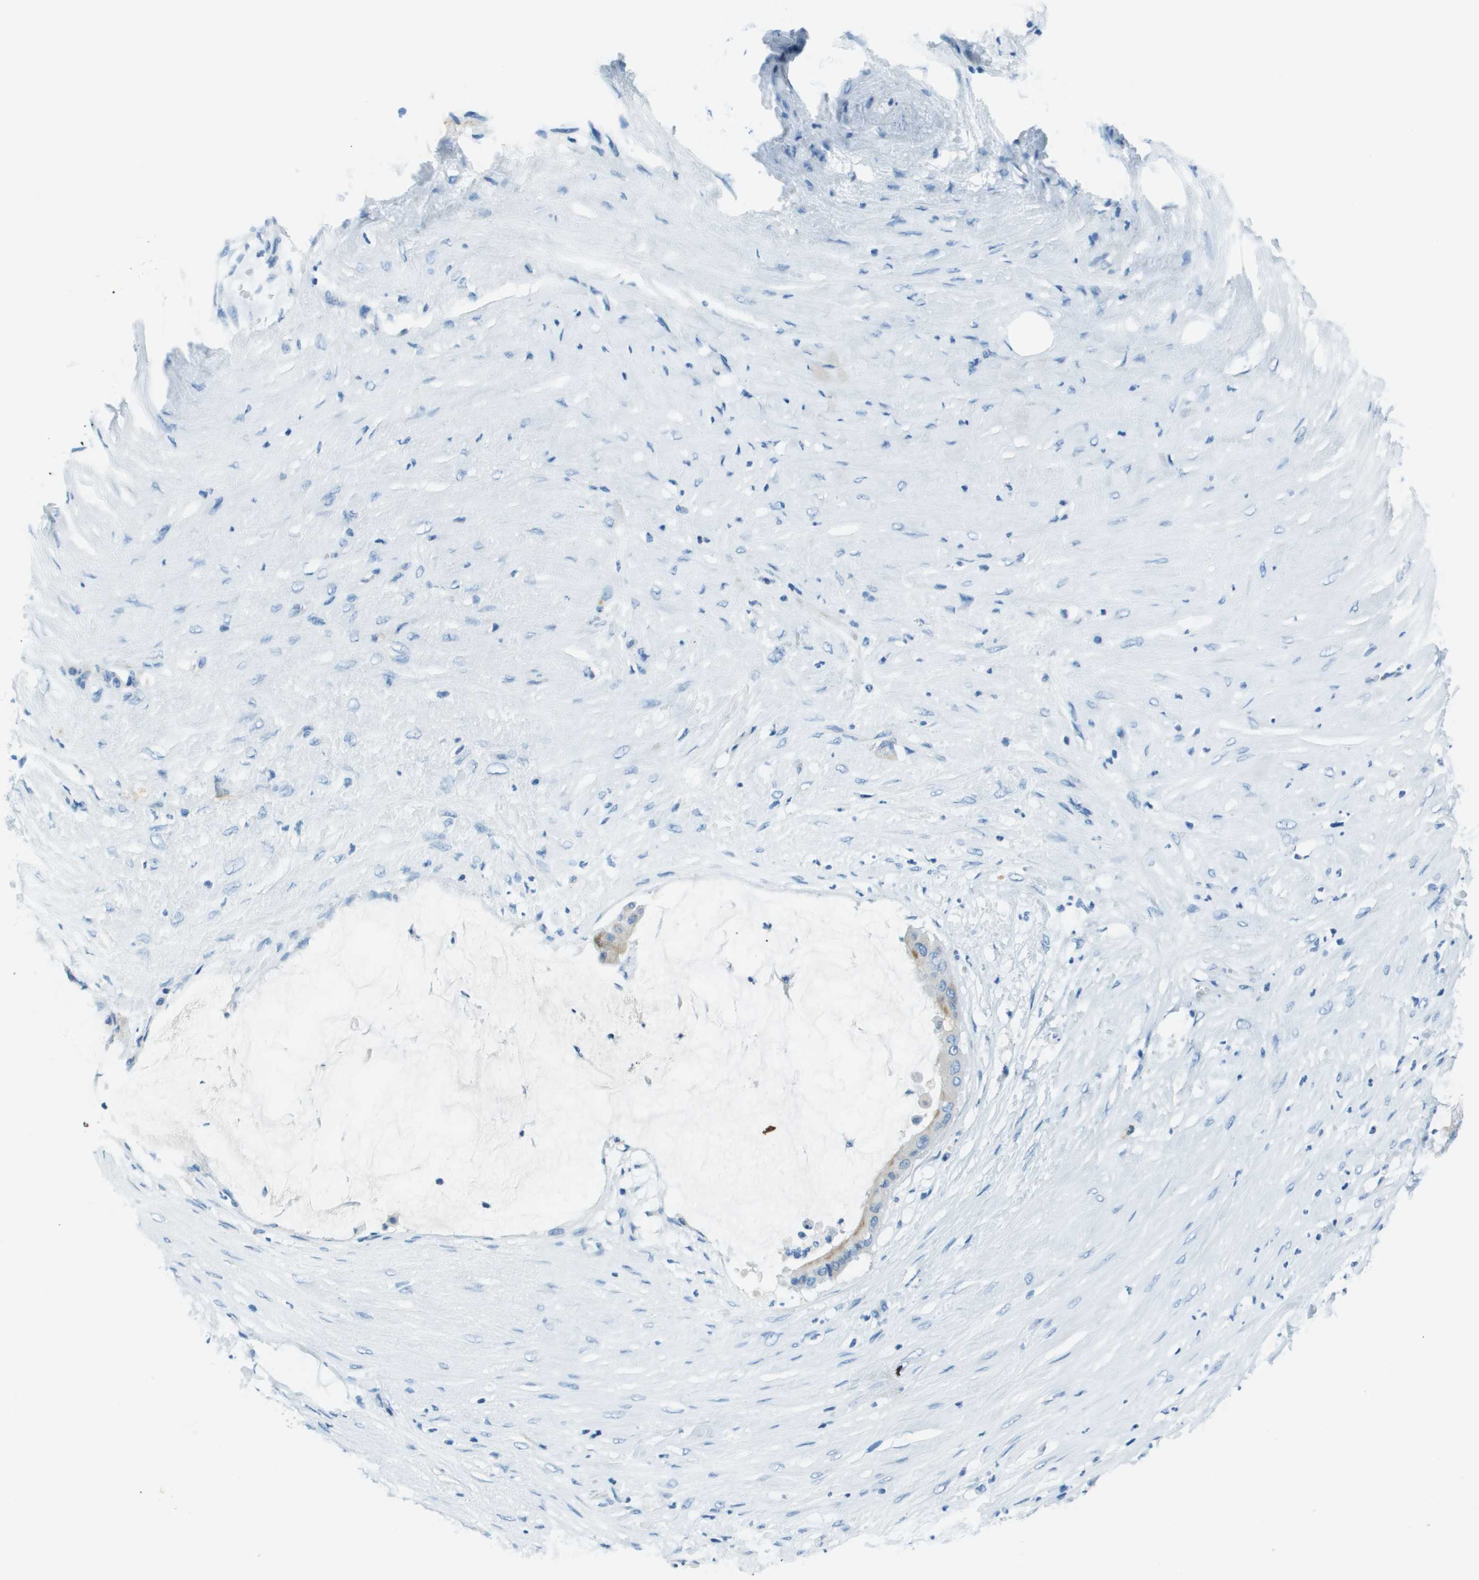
{"staining": {"intensity": "negative", "quantity": "none", "location": "none"}, "tissue": "pancreatic cancer", "cell_type": "Tumor cells", "image_type": "cancer", "snomed": [{"axis": "morphology", "description": "Adenocarcinoma, NOS"}, {"axis": "topography", "description": "Pancreas"}], "caption": "IHC histopathology image of pancreatic cancer (adenocarcinoma) stained for a protein (brown), which shows no positivity in tumor cells.", "gene": "SLC16A10", "patient": {"sex": "male", "age": 41}}